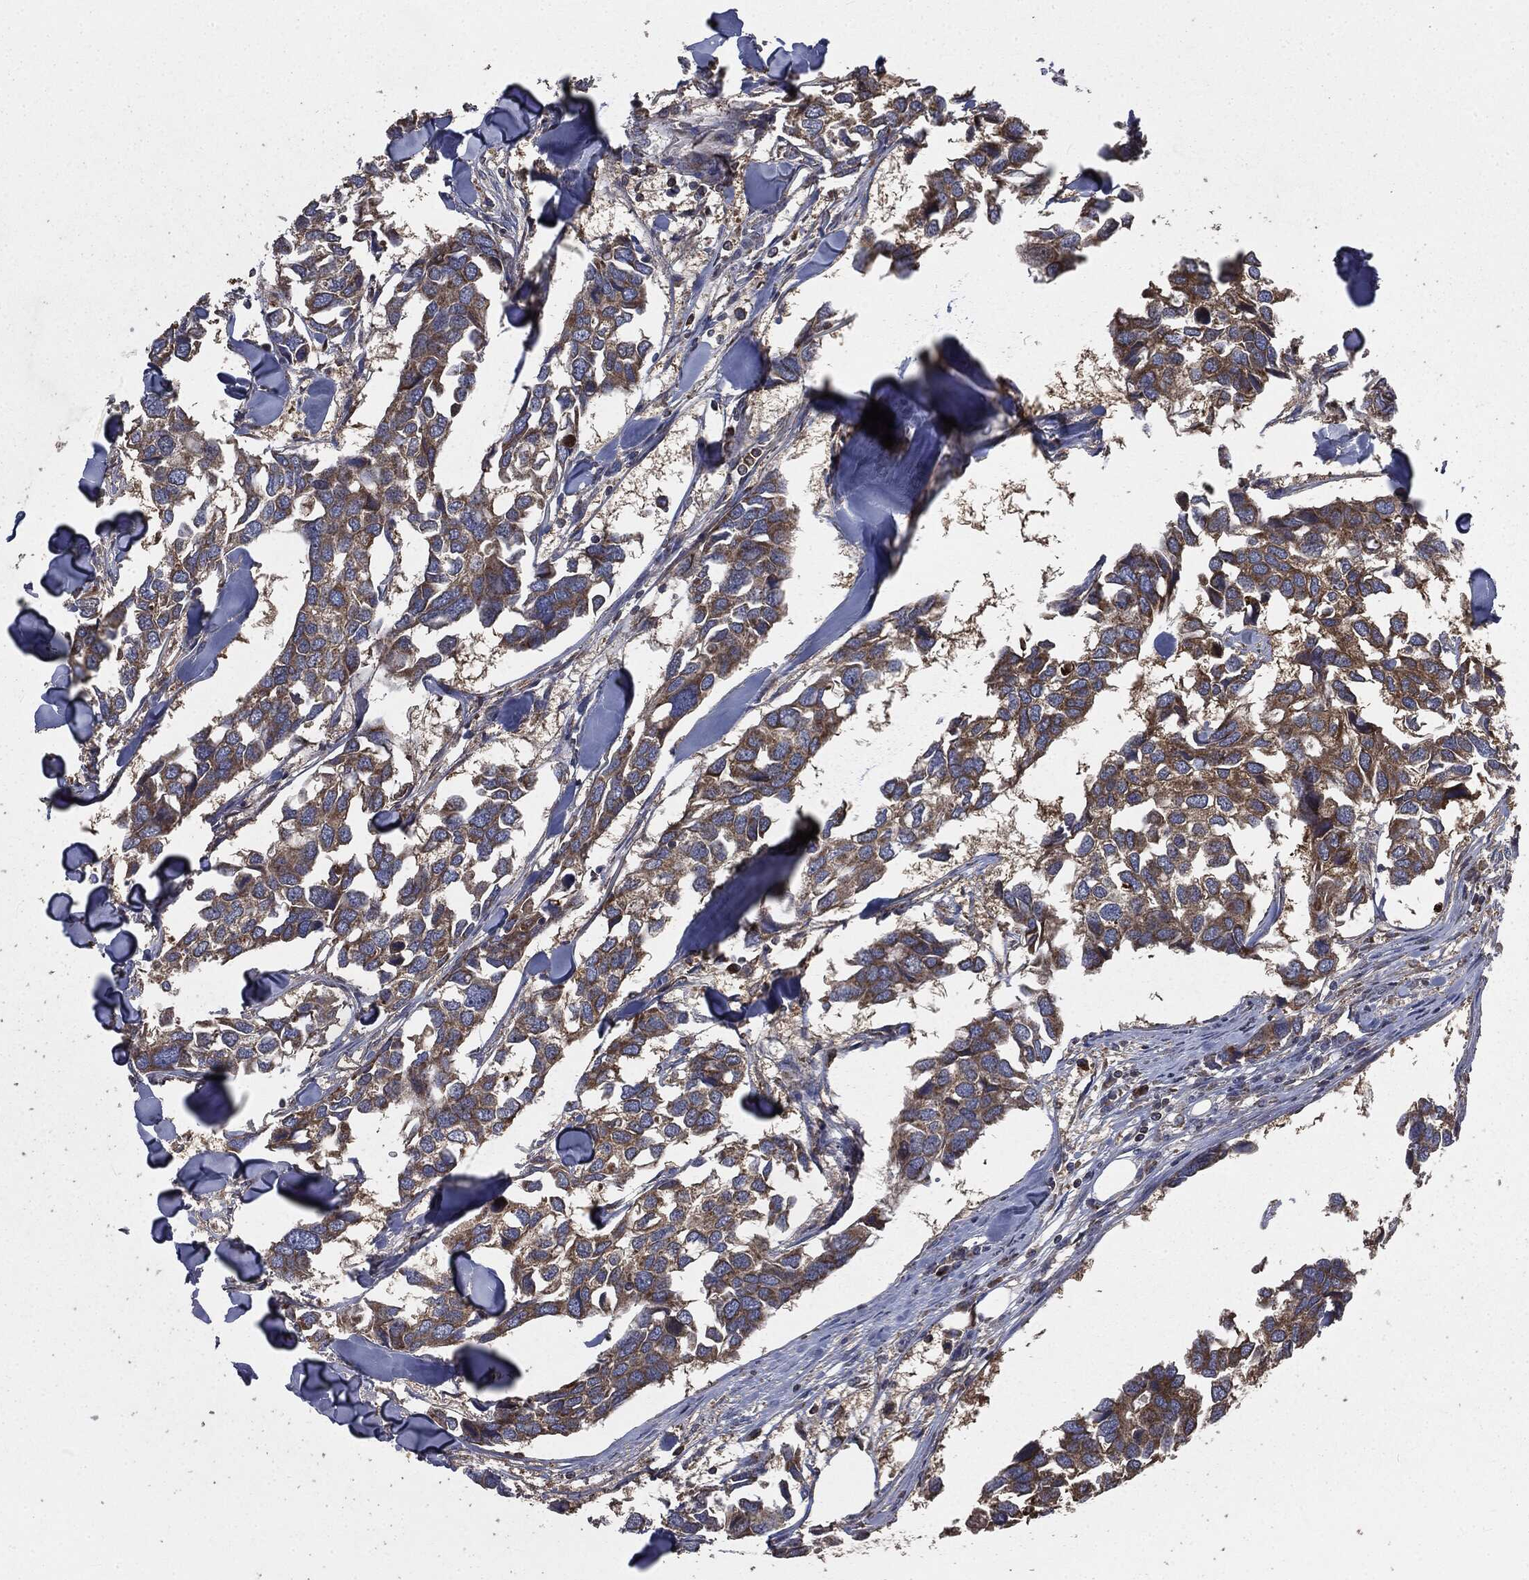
{"staining": {"intensity": "moderate", "quantity": ">75%", "location": "cytoplasmic/membranous"}, "tissue": "breast cancer", "cell_type": "Tumor cells", "image_type": "cancer", "snomed": [{"axis": "morphology", "description": "Duct carcinoma"}, {"axis": "topography", "description": "Breast"}], "caption": "DAB (3,3'-diaminobenzidine) immunohistochemical staining of breast cancer demonstrates moderate cytoplasmic/membranous protein staining in about >75% of tumor cells. The protein of interest is shown in brown color, while the nuclei are stained blue.", "gene": "MAPK6", "patient": {"sex": "female", "age": 83}}